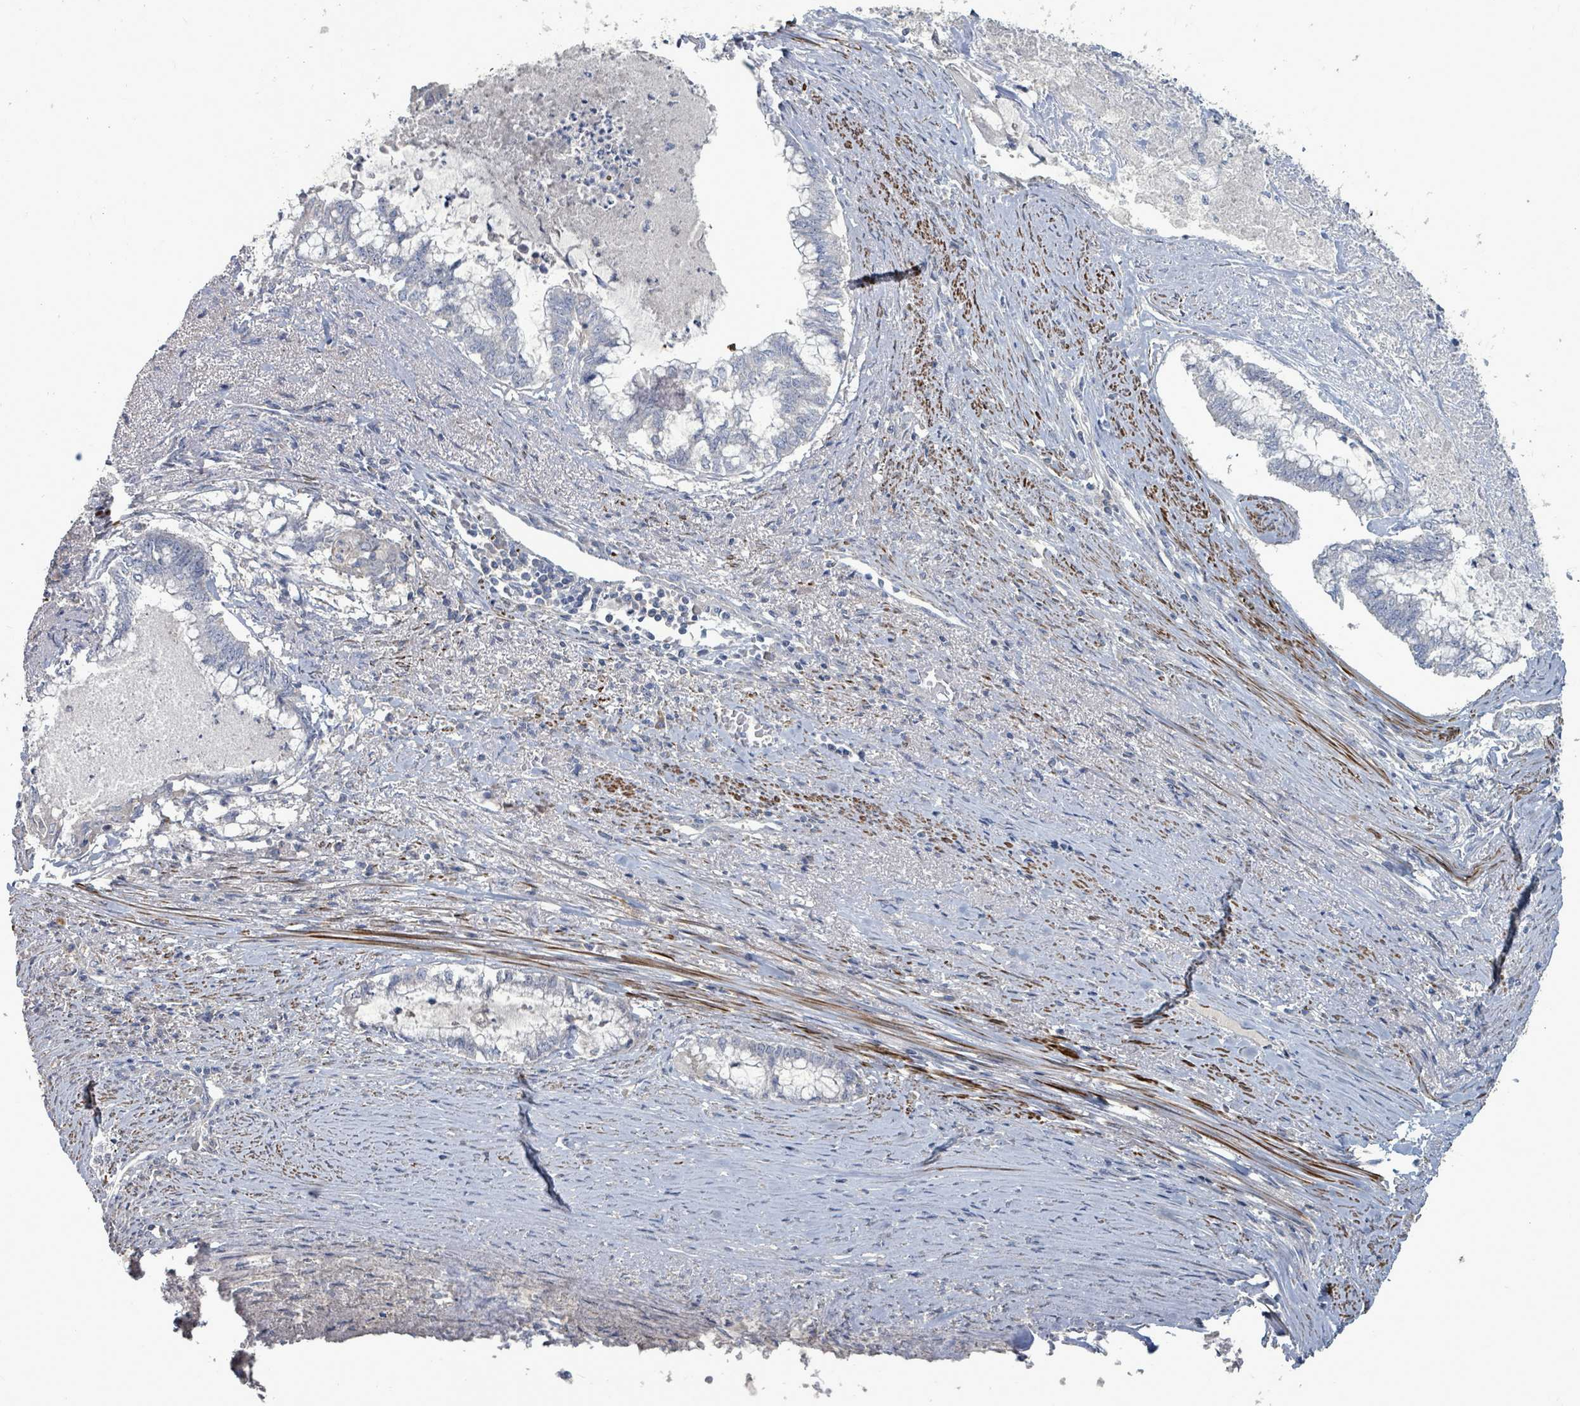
{"staining": {"intensity": "negative", "quantity": "none", "location": "none"}, "tissue": "endometrial cancer", "cell_type": "Tumor cells", "image_type": "cancer", "snomed": [{"axis": "morphology", "description": "Adenocarcinoma, NOS"}, {"axis": "topography", "description": "Endometrium"}], "caption": "The IHC photomicrograph has no significant positivity in tumor cells of endometrial cancer (adenocarcinoma) tissue.", "gene": "ARGFX", "patient": {"sex": "female", "age": 79}}